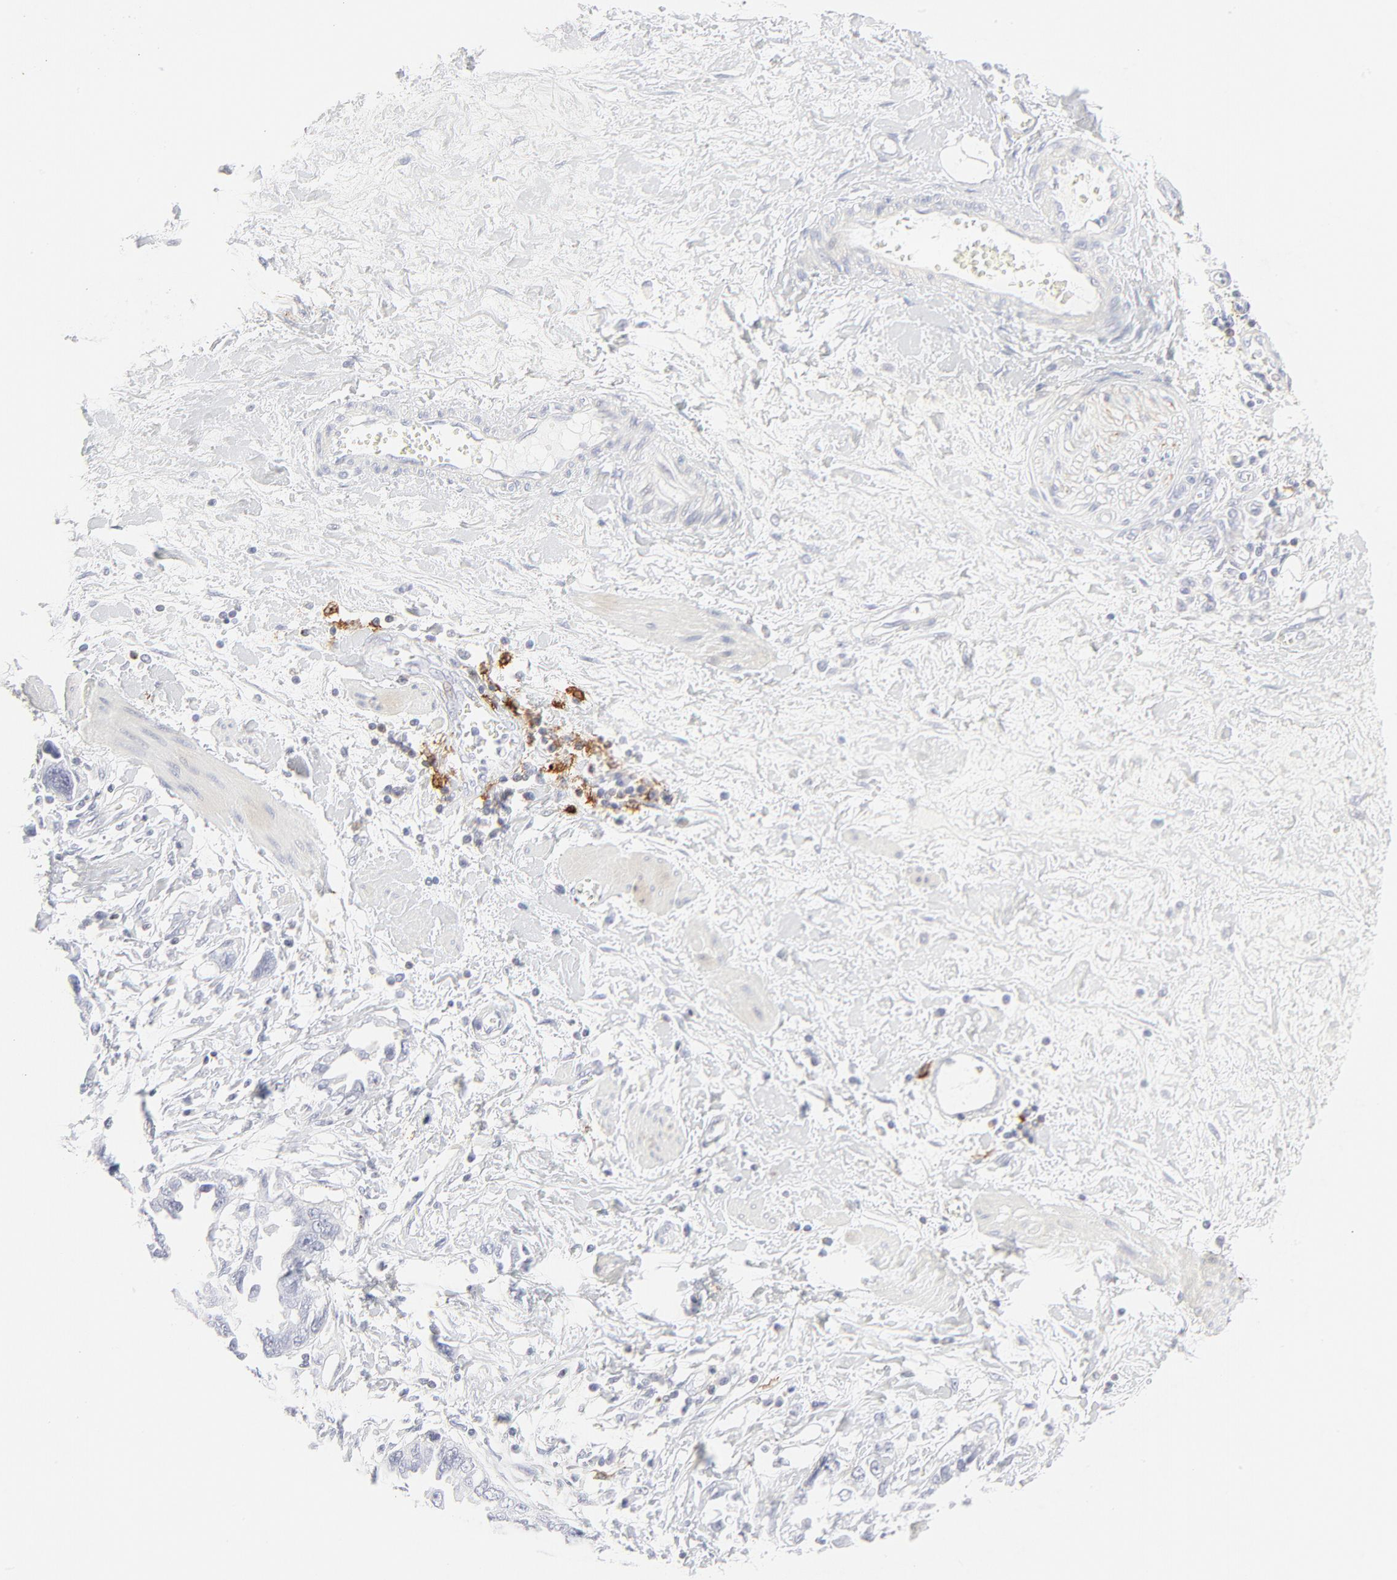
{"staining": {"intensity": "negative", "quantity": "none", "location": "none"}, "tissue": "ovarian cancer", "cell_type": "Tumor cells", "image_type": "cancer", "snomed": [{"axis": "morphology", "description": "Cystadenocarcinoma, serous, NOS"}, {"axis": "topography", "description": "Ovary"}], "caption": "This image is of serous cystadenocarcinoma (ovarian) stained with immunohistochemistry to label a protein in brown with the nuclei are counter-stained blue. There is no staining in tumor cells. (Brightfield microscopy of DAB (3,3'-diaminobenzidine) immunohistochemistry (IHC) at high magnification).", "gene": "CCR7", "patient": {"sex": "female", "age": 63}}